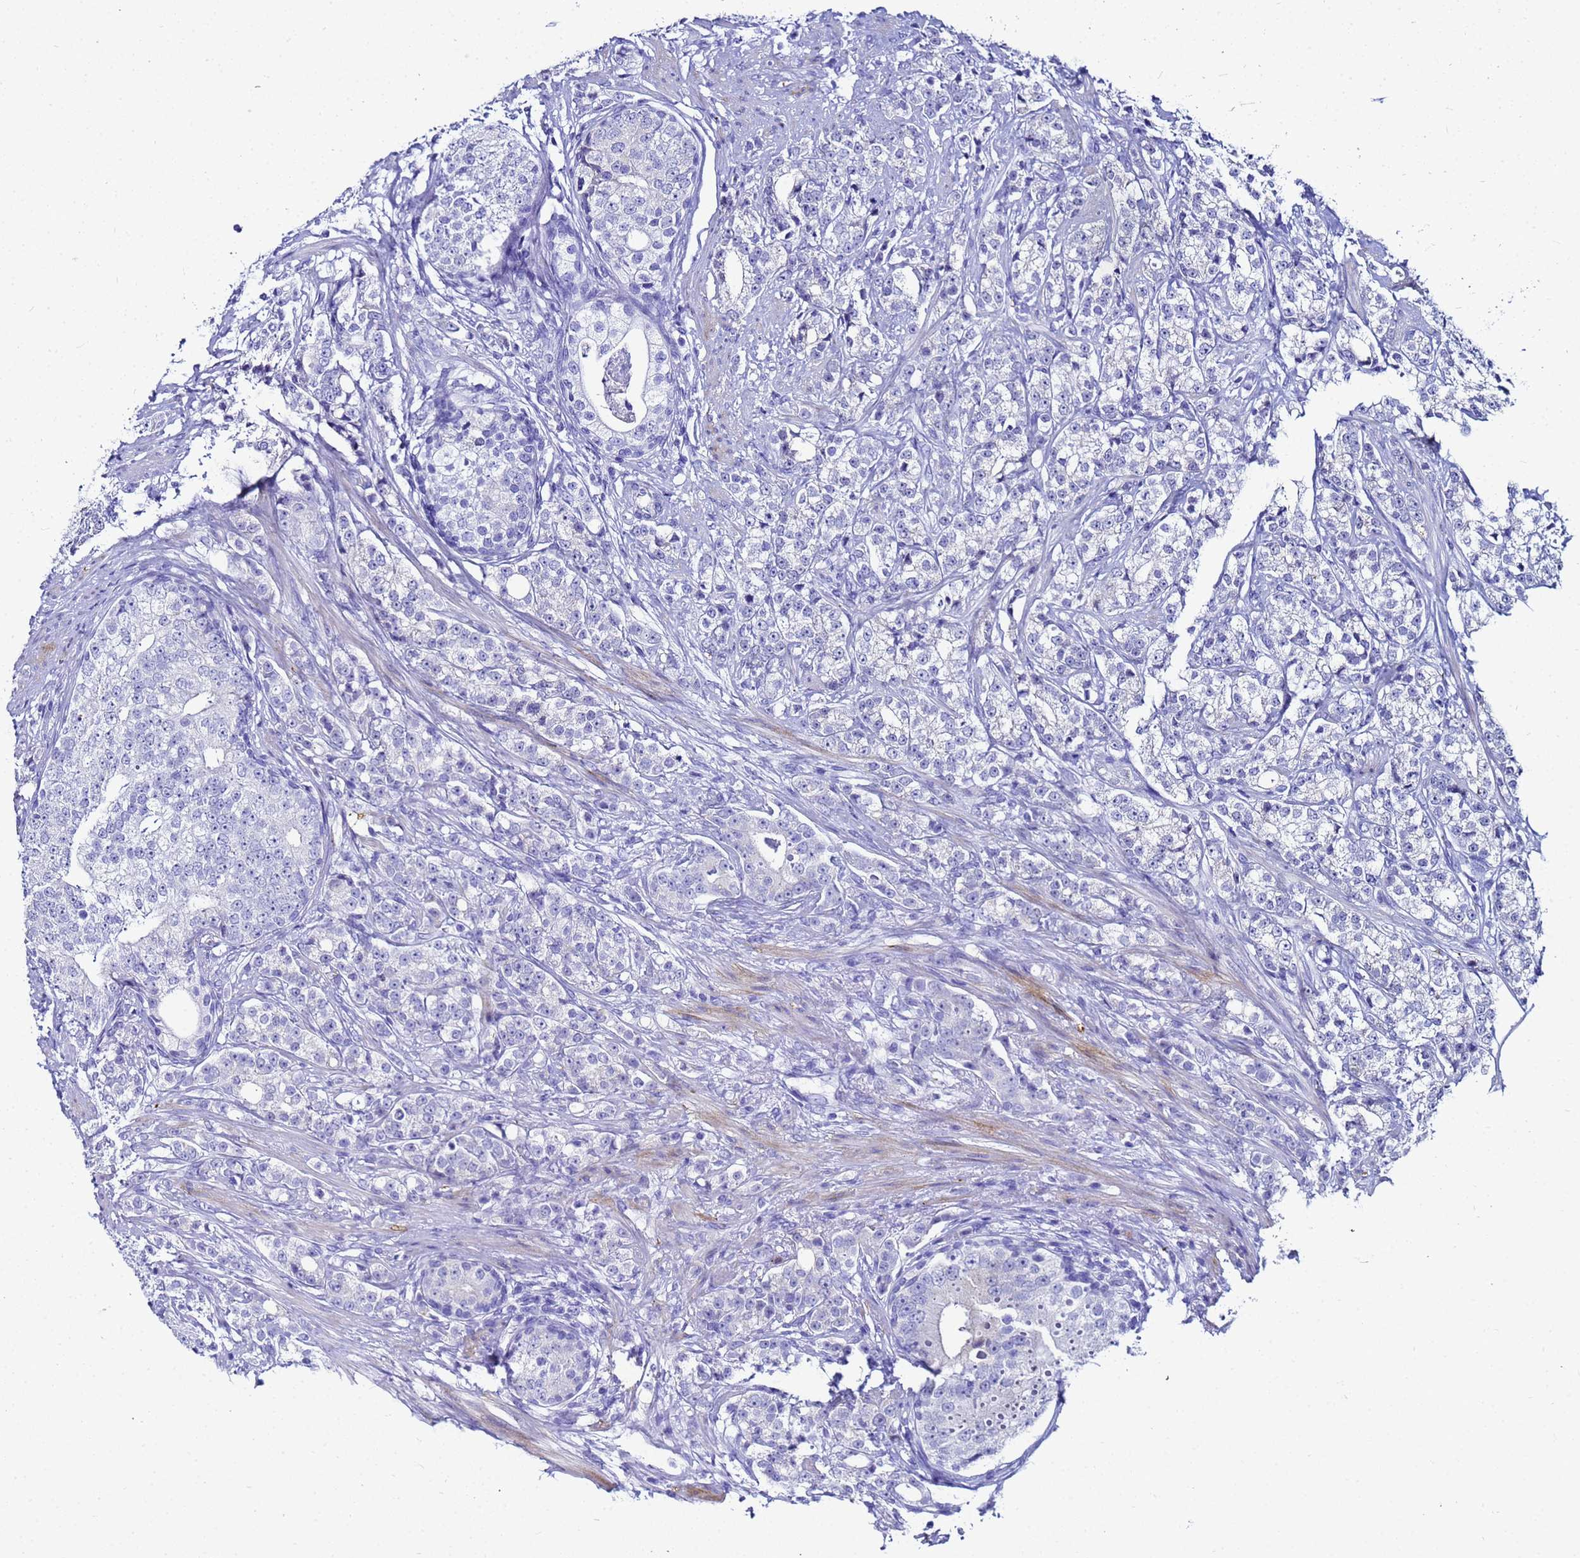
{"staining": {"intensity": "negative", "quantity": "none", "location": "none"}, "tissue": "prostate cancer", "cell_type": "Tumor cells", "image_type": "cancer", "snomed": [{"axis": "morphology", "description": "Adenocarcinoma, High grade"}, {"axis": "topography", "description": "Prostate"}], "caption": "DAB (3,3'-diaminobenzidine) immunohistochemical staining of human prostate cancer (high-grade adenocarcinoma) reveals no significant positivity in tumor cells.", "gene": "CKB", "patient": {"sex": "male", "age": 69}}